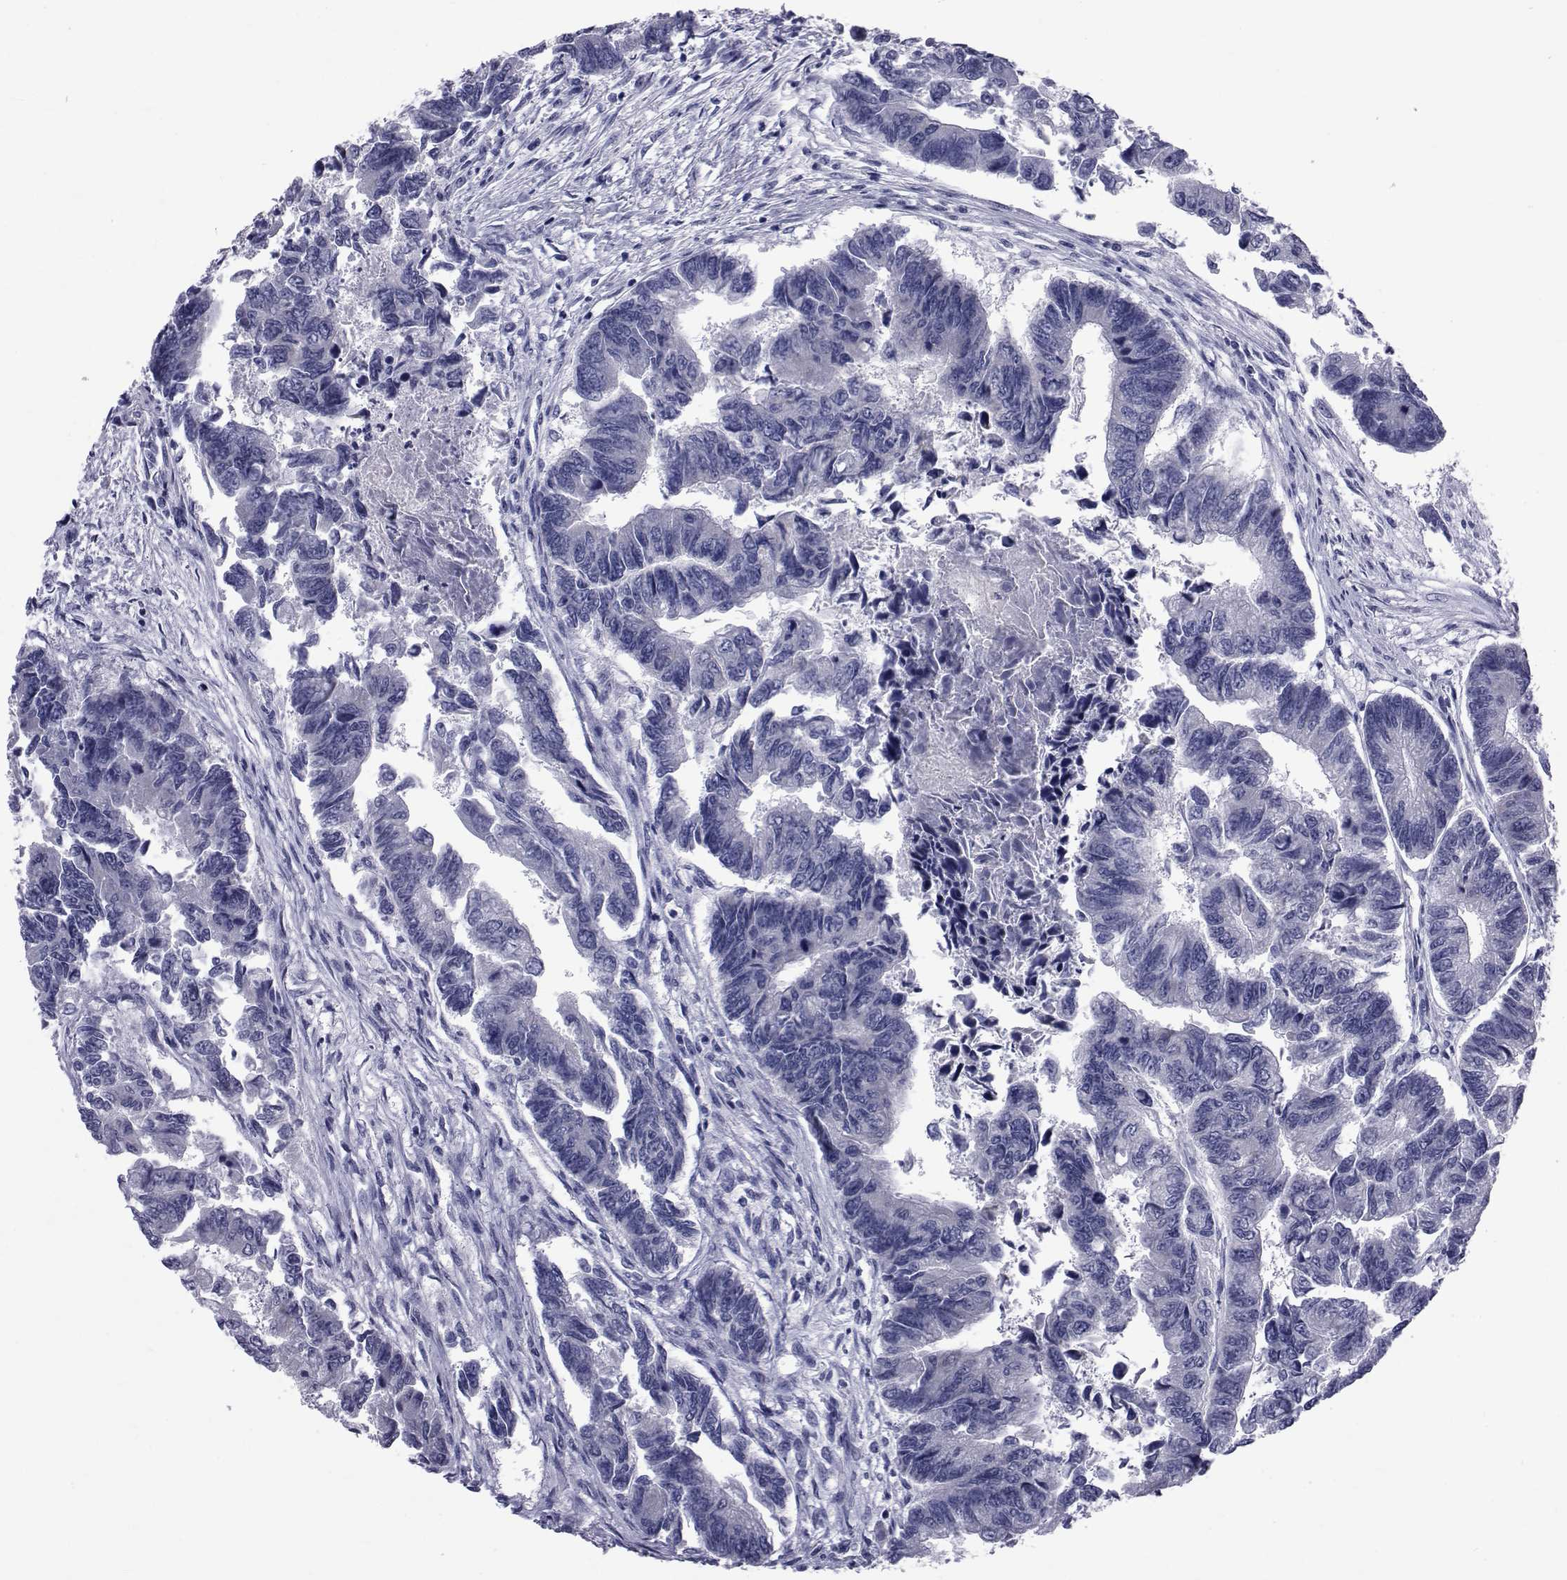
{"staining": {"intensity": "negative", "quantity": "none", "location": "none"}, "tissue": "colorectal cancer", "cell_type": "Tumor cells", "image_type": "cancer", "snomed": [{"axis": "morphology", "description": "Adenocarcinoma, NOS"}, {"axis": "topography", "description": "Colon"}], "caption": "An IHC micrograph of colorectal adenocarcinoma is shown. There is no staining in tumor cells of colorectal adenocarcinoma. (DAB (3,3'-diaminobenzidine) immunohistochemistry (IHC) visualized using brightfield microscopy, high magnification).", "gene": "GKAP1", "patient": {"sex": "female", "age": 65}}